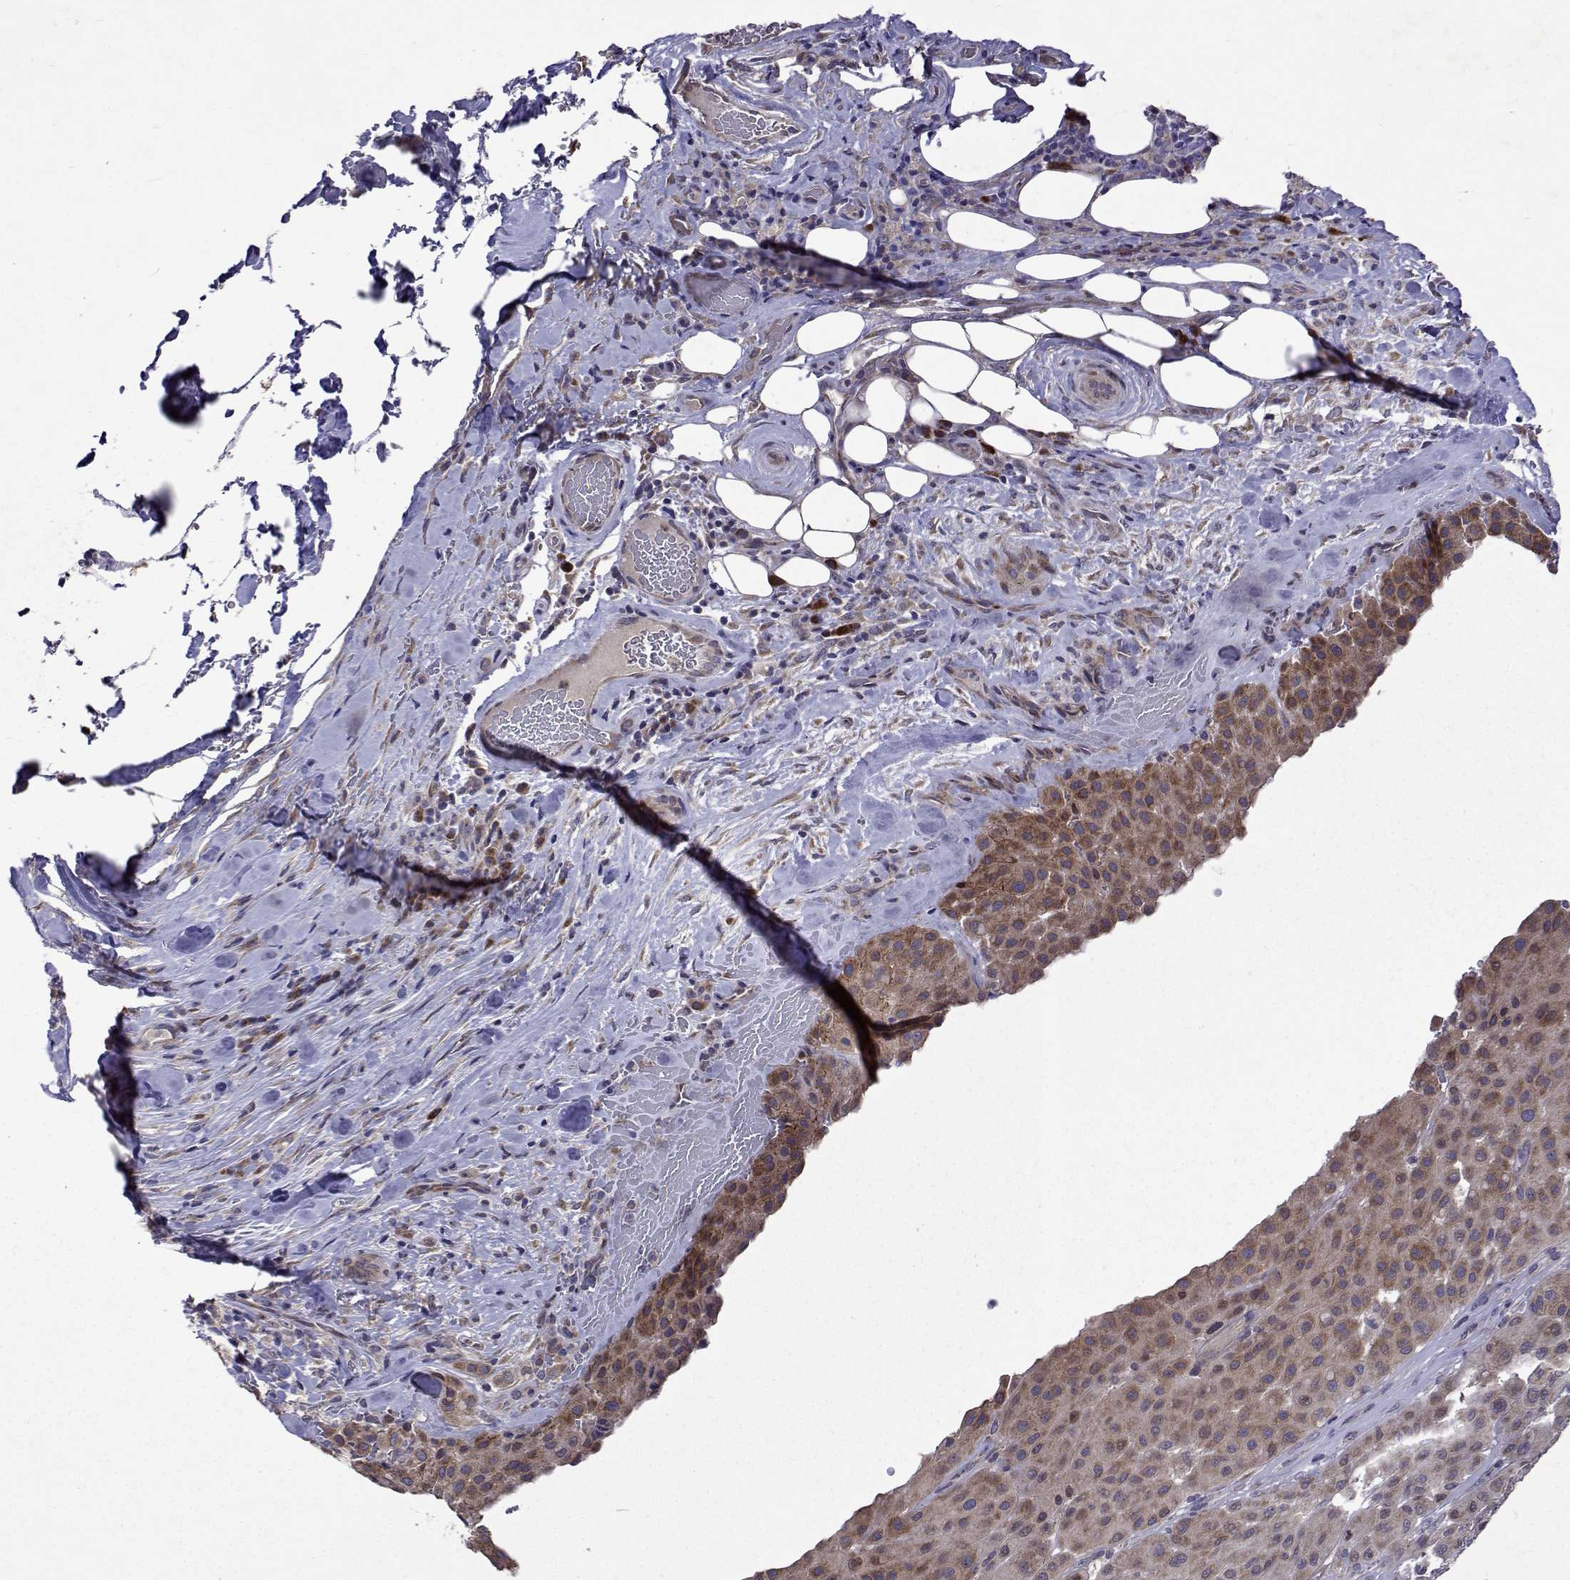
{"staining": {"intensity": "weak", "quantity": ">75%", "location": "cytoplasmic/membranous"}, "tissue": "melanoma", "cell_type": "Tumor cells", "image_type": "cancer", "snomed": [{"axis": "morphology", "description": "Malignant melanoma, Metastatic site"}, {"axis": "topography", "description": "Smooth muscle"}], "caption": "Immunohistochemical staining of human malignant melanoma (metastatic site) shows low levels of weak cytoplasmic/membranous expression in about >75% of tumor cells. Immunohistochemistry (ihc) stains the protein of interest in brown and the nuclei are stained blue.", "gene": "TARBP2", "patient": {"sex": "male", "age": 41}}